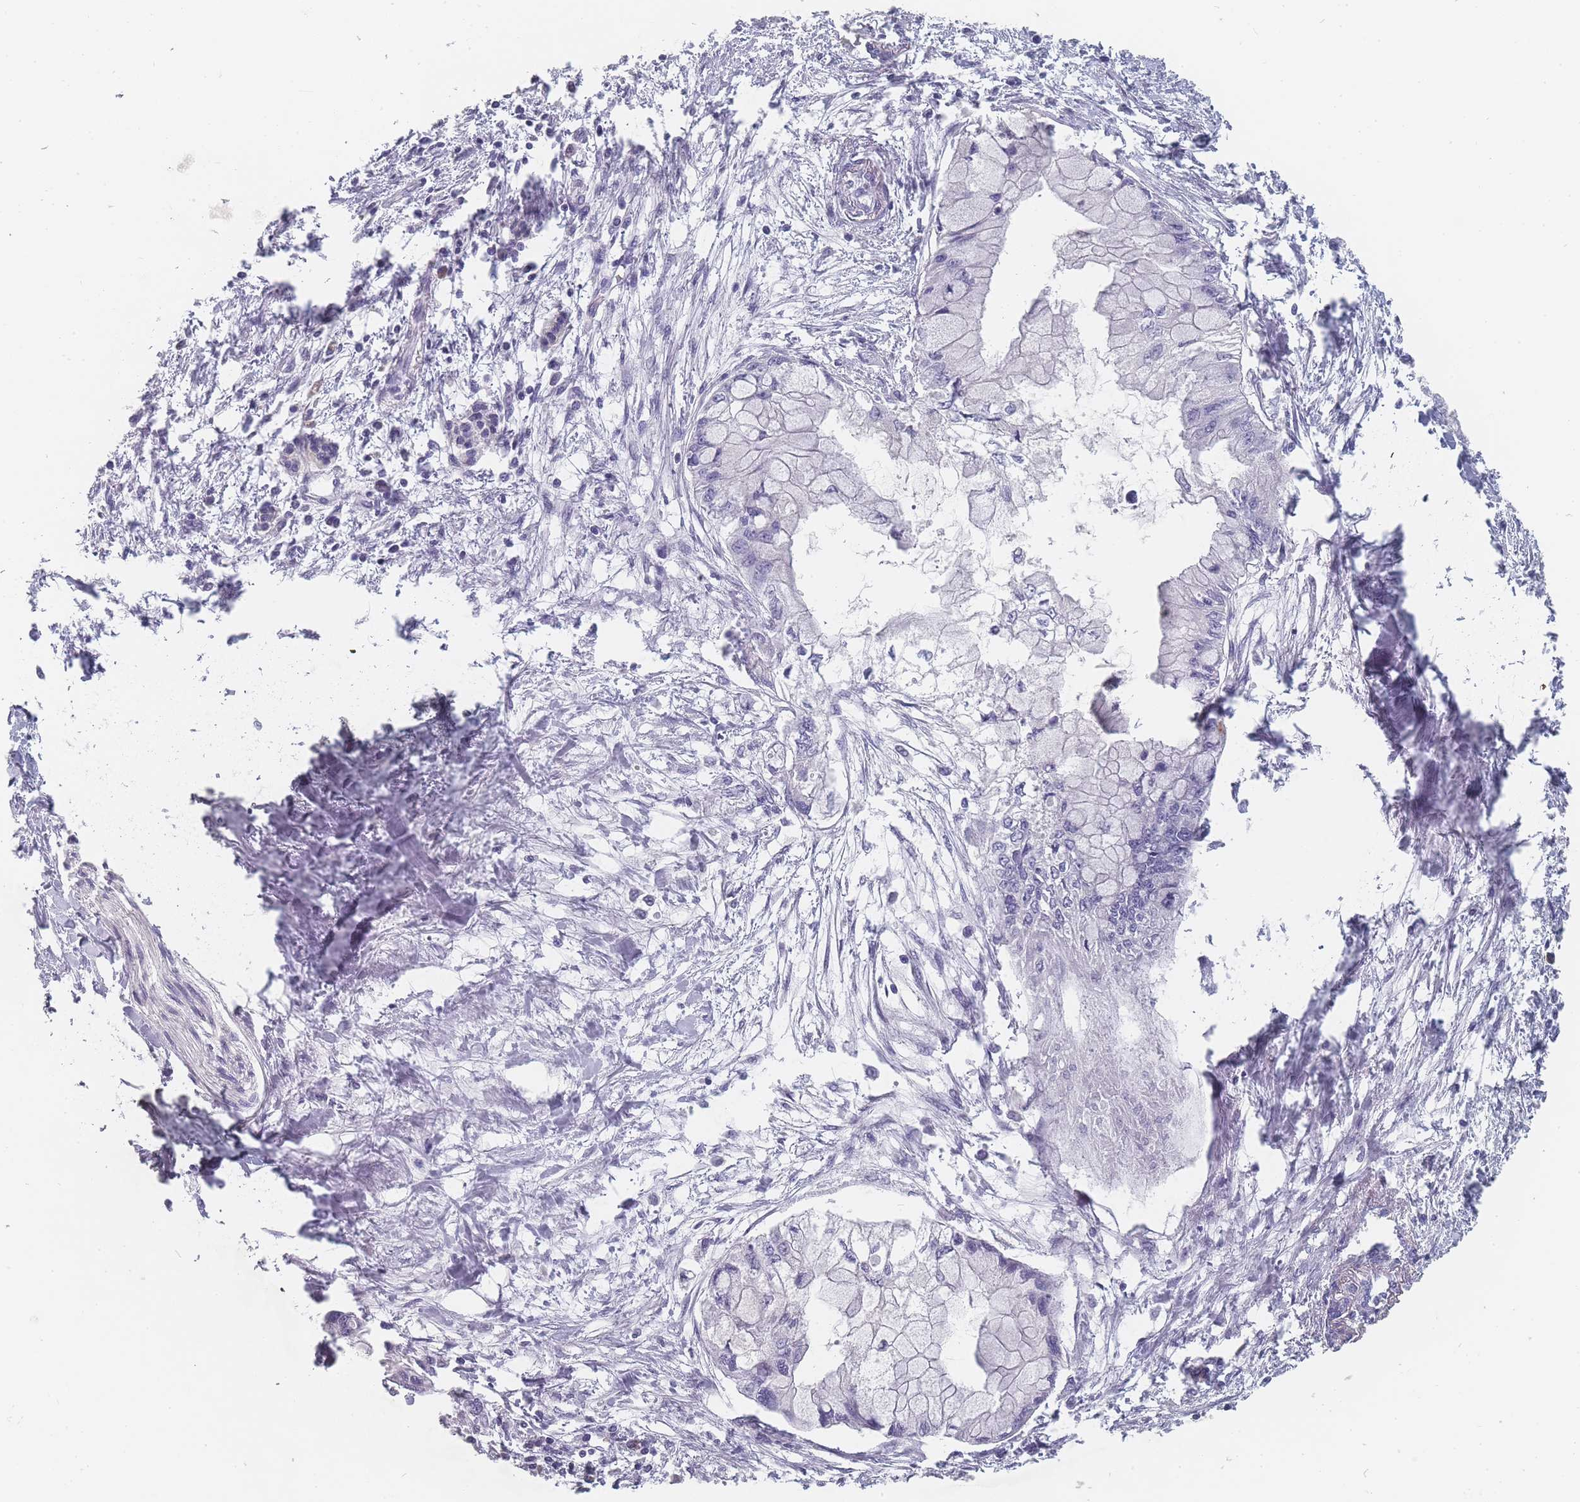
{"staining": {"intensity": "negative", "quantity": "none", "location": "none"}, "tissue": "pancreatic cancer", "cell_type": "Tumor cells", "image_type": "cancer", "snomed": [{"axis": "morphology", "description": "Adenocarcinoma, NOS"}, {"axis": "topography", "description": "Pancreas"}], "caption": "Immunohistochemistry (IHC) of human pancreatic cancer (adenocarcinoma) shows no expression in tumor cells.", "gene": "SLC35E4", "patient": {"sex": "male", "age": 48}}